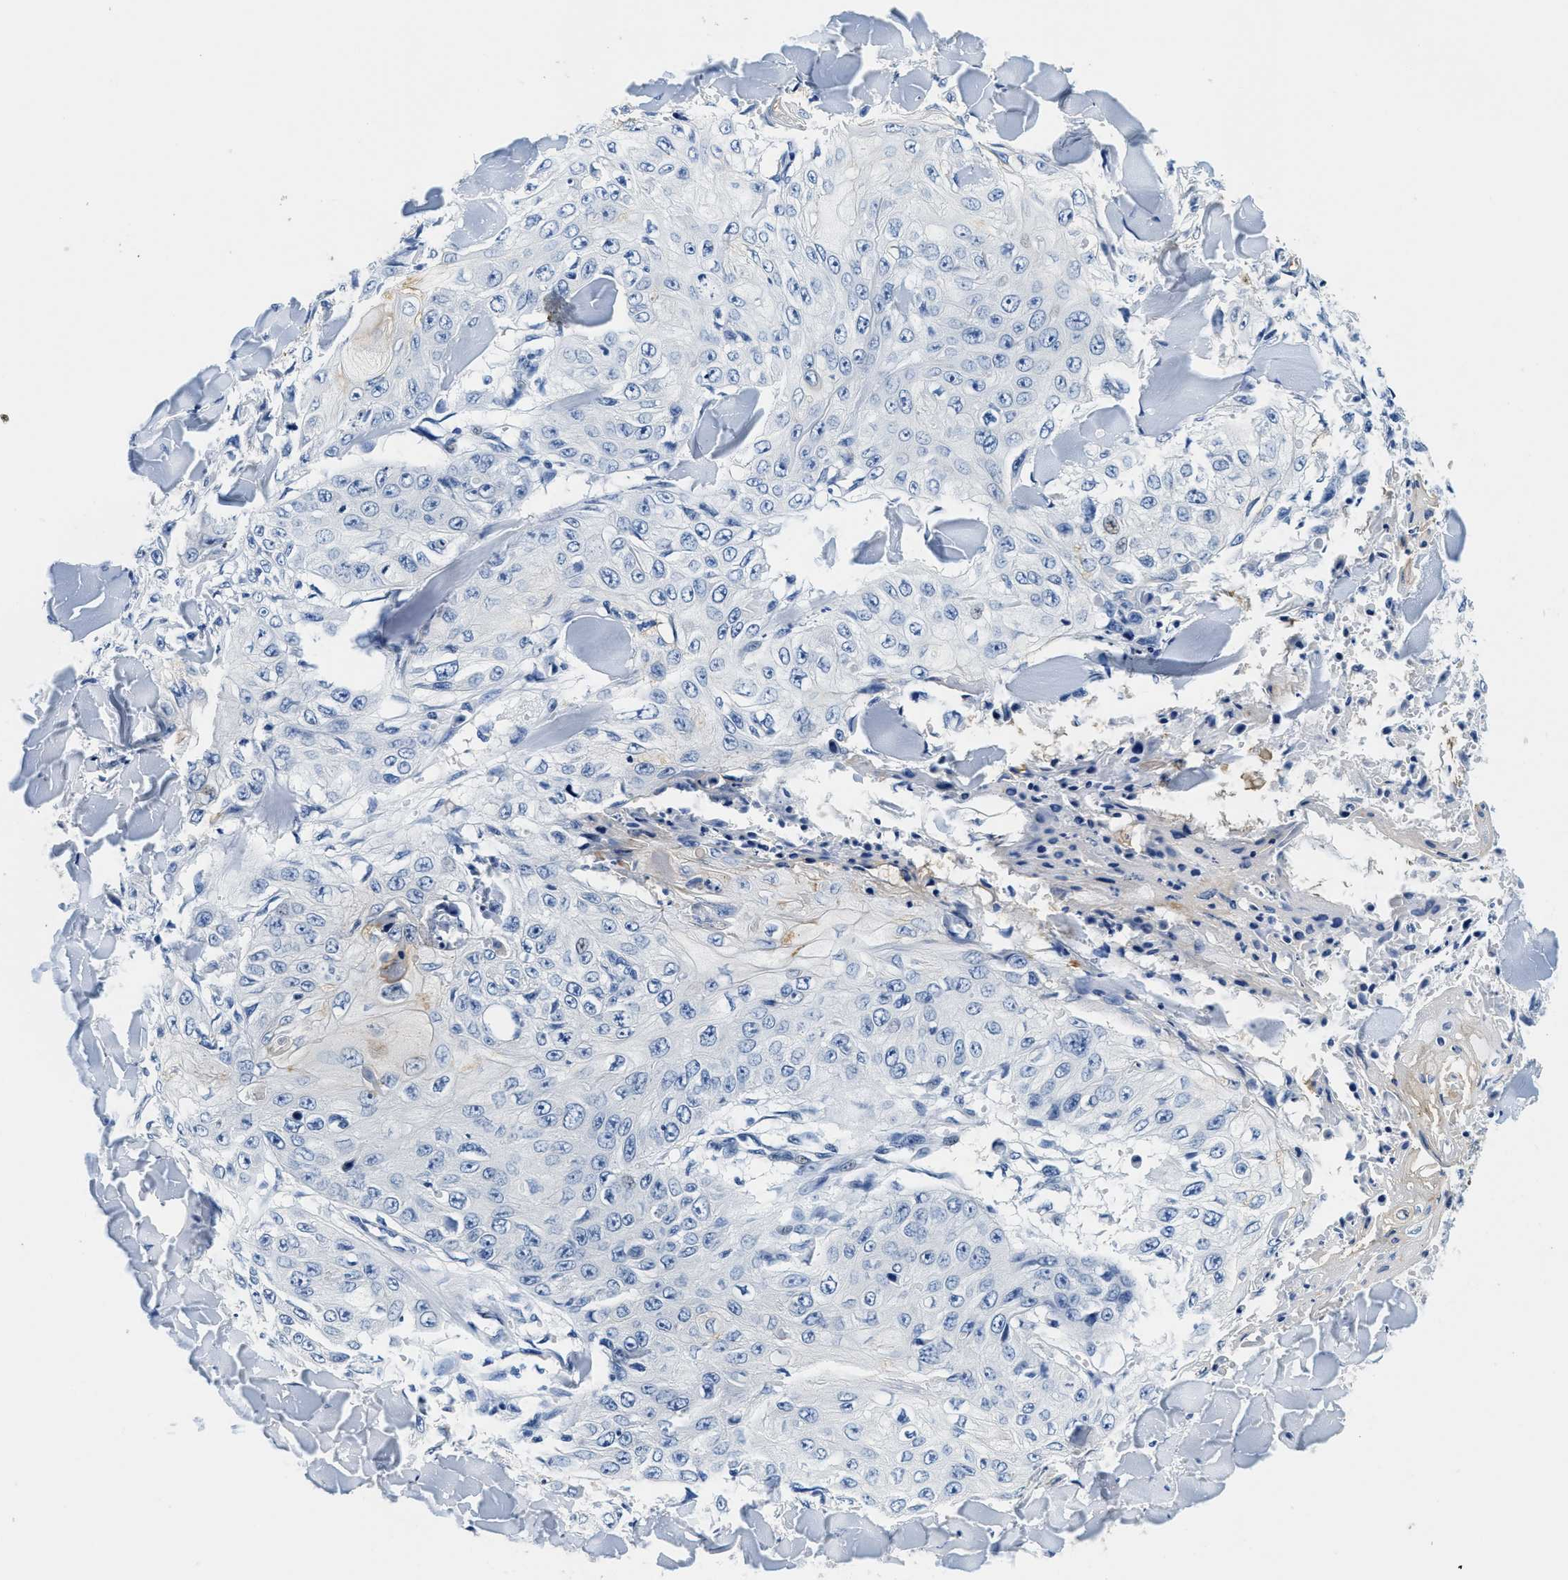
{"staining": {"intensity": "weak", "quantity": "<25%", "location": "cytoplasmic/membranous"}, "tissue": "skin cancer", "cell_type": "Tumor cells", "image_type": "cancer", "snomed": [{"axis": "morphology", "description": "Squamous cell carcinoma, NOS"}, {"axis": "topography", "description": "Skin"}], "caption": "A micrograph of human skin squamous cell carcinoma is negative for staining in tumor cells.", "gene": "GSTM3", "patient": {"sex": "male", "age": 86}}